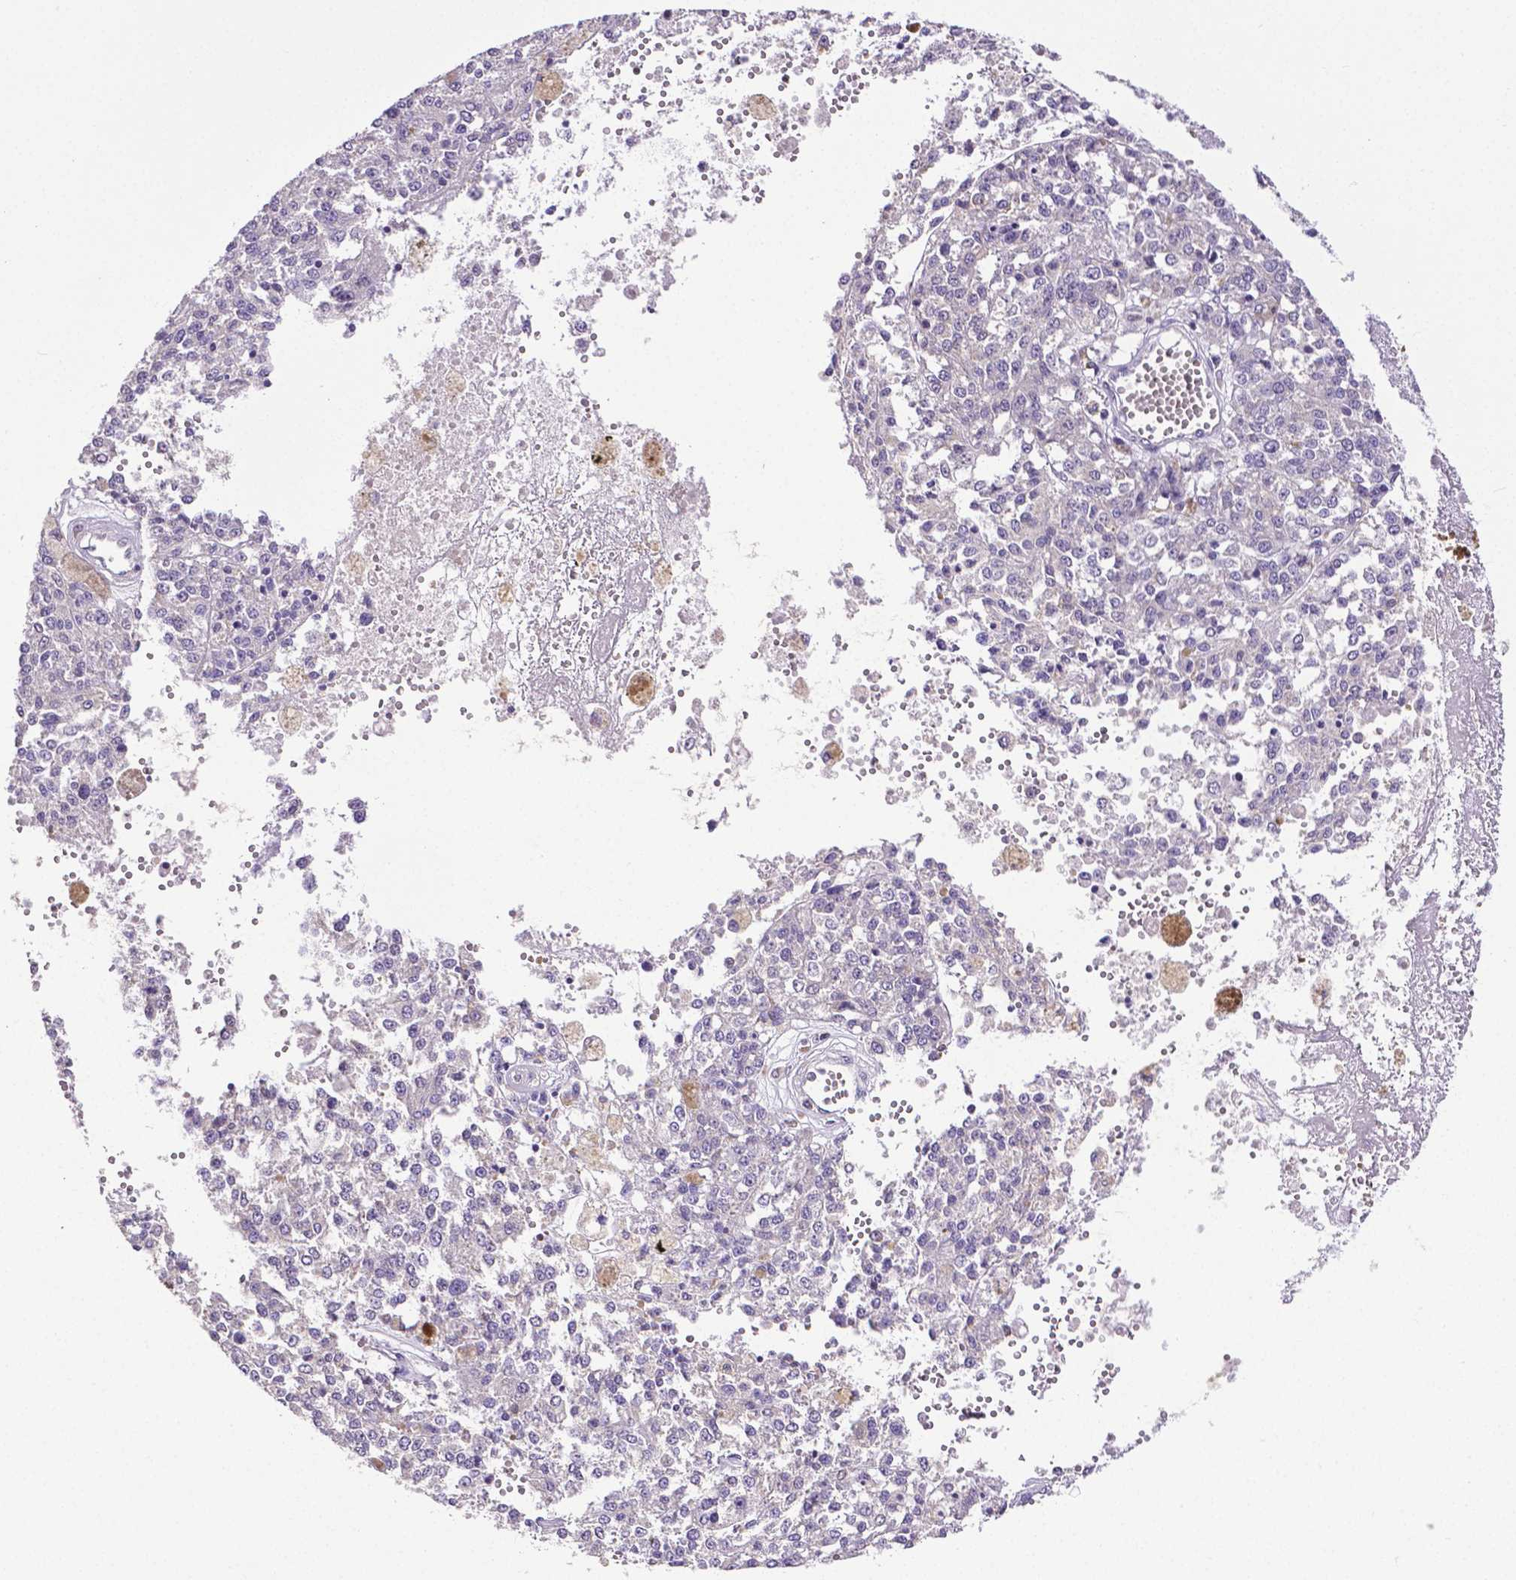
{"staining": {"intensity": "negative", "quantity": "none", "location": "none"}, "tissue": "melanoma", "cell_type": "Tumor cells", "image_type": "cancer", "snomed": [{"axis": "morphology", "description": "Malignant melanoma, Metastatic site"}, {"axis": "topography", "description": "Lymph node"}], "caption": "Tumor cells show no significant staining in melanoma.", "gene": "MCL1", "patient": {"sex": "female", "age": 64}}